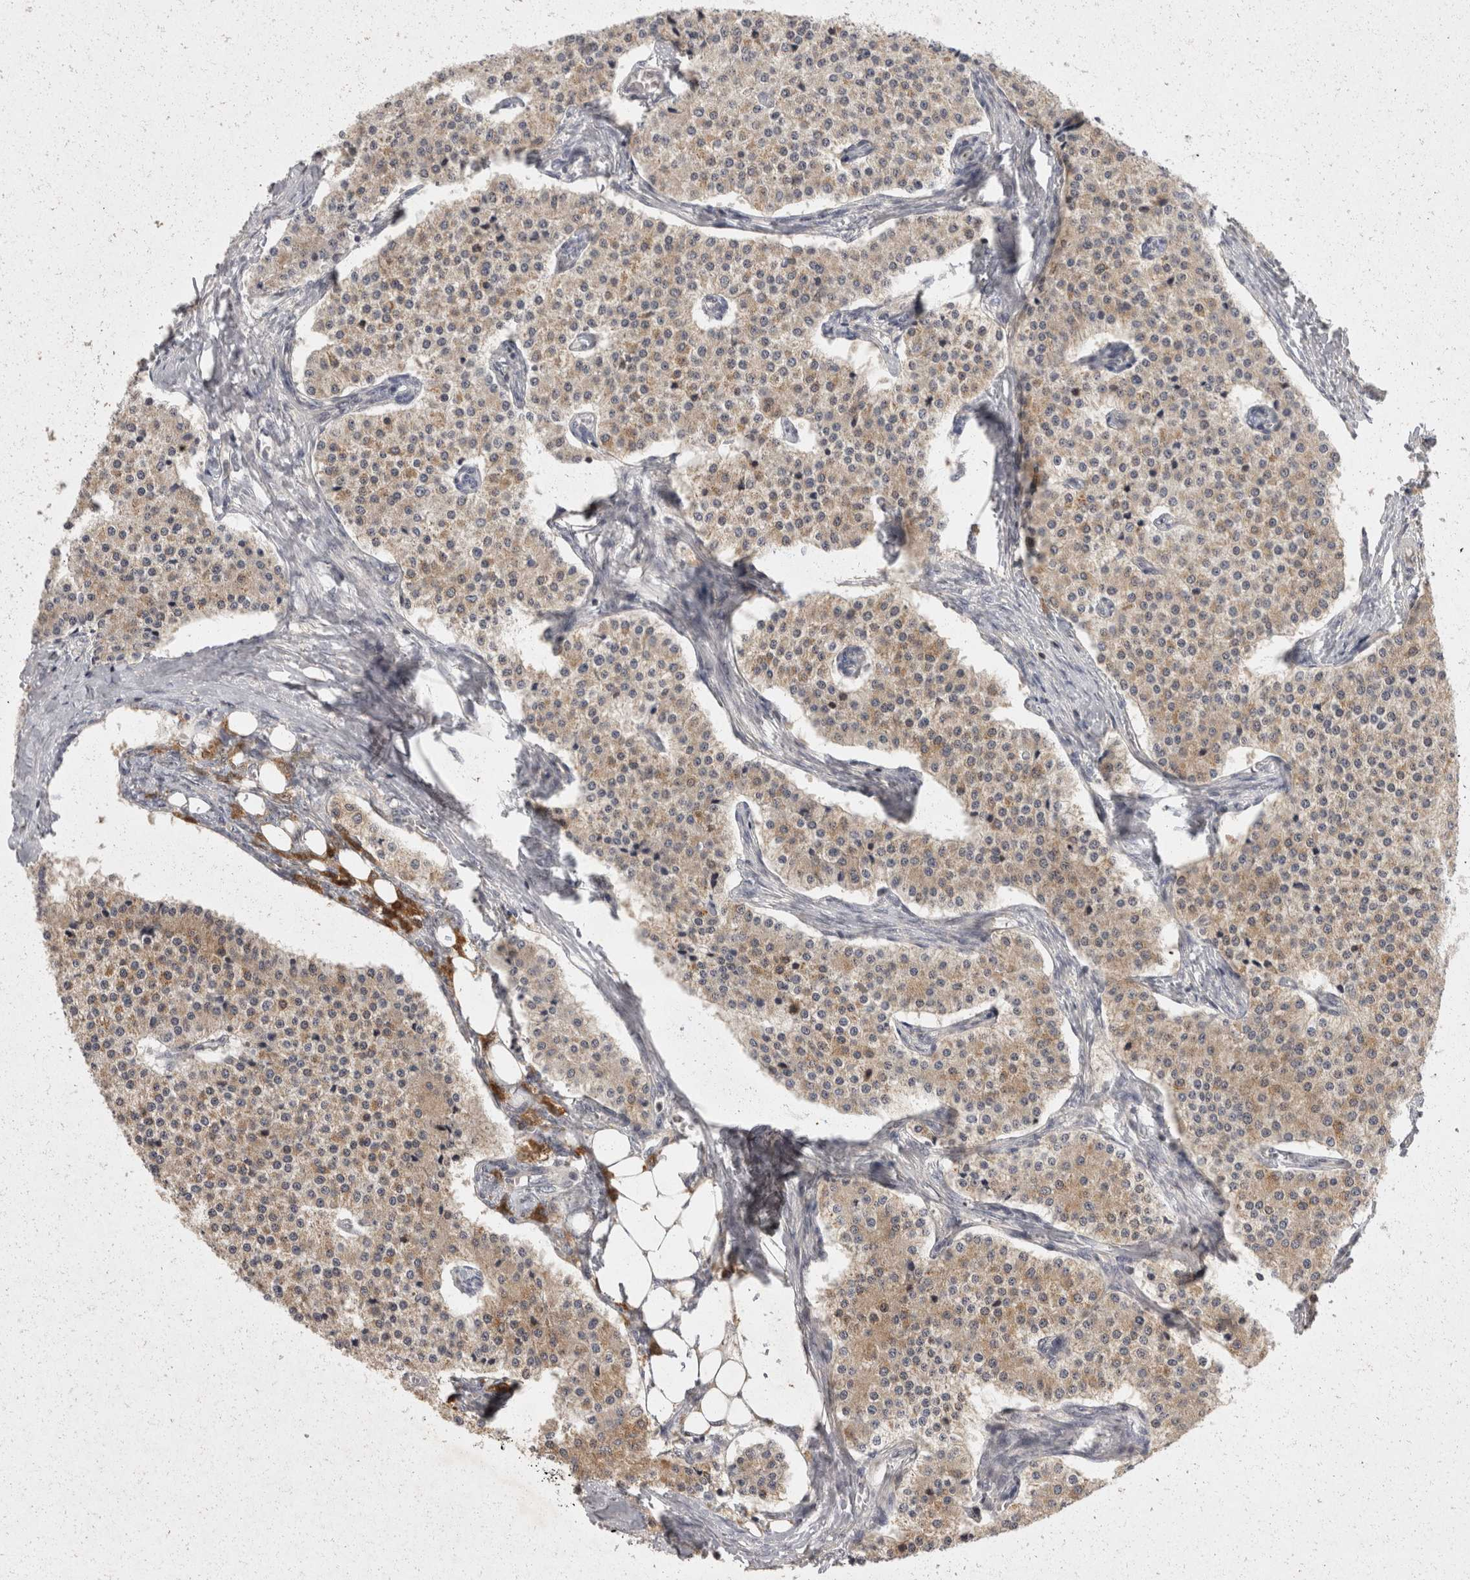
{"staining": {"intensity": "moderate", "quantity": ">75%", "location": "cytoplasmic/membranous"}, "tissue": "carcinoid", "cell_type": "Tumor cells", "image_type": "cancer", "snomed": [{"axis": "morphology", "description": "Carcinoid, malignant, NOS"}, {"axis": "topography", "description": "Colon"}], "caption": "A brown stain highlights moderate cytoplasmic/membranous expression of a protein in human carcinoid tumor cells. (Stains: DAB in brown, nuclei in blue, Microscopy: brightfield microscopy at high magnification).", "gene": "ACAT2", "patient": {"sex": "female", "age": 52}}